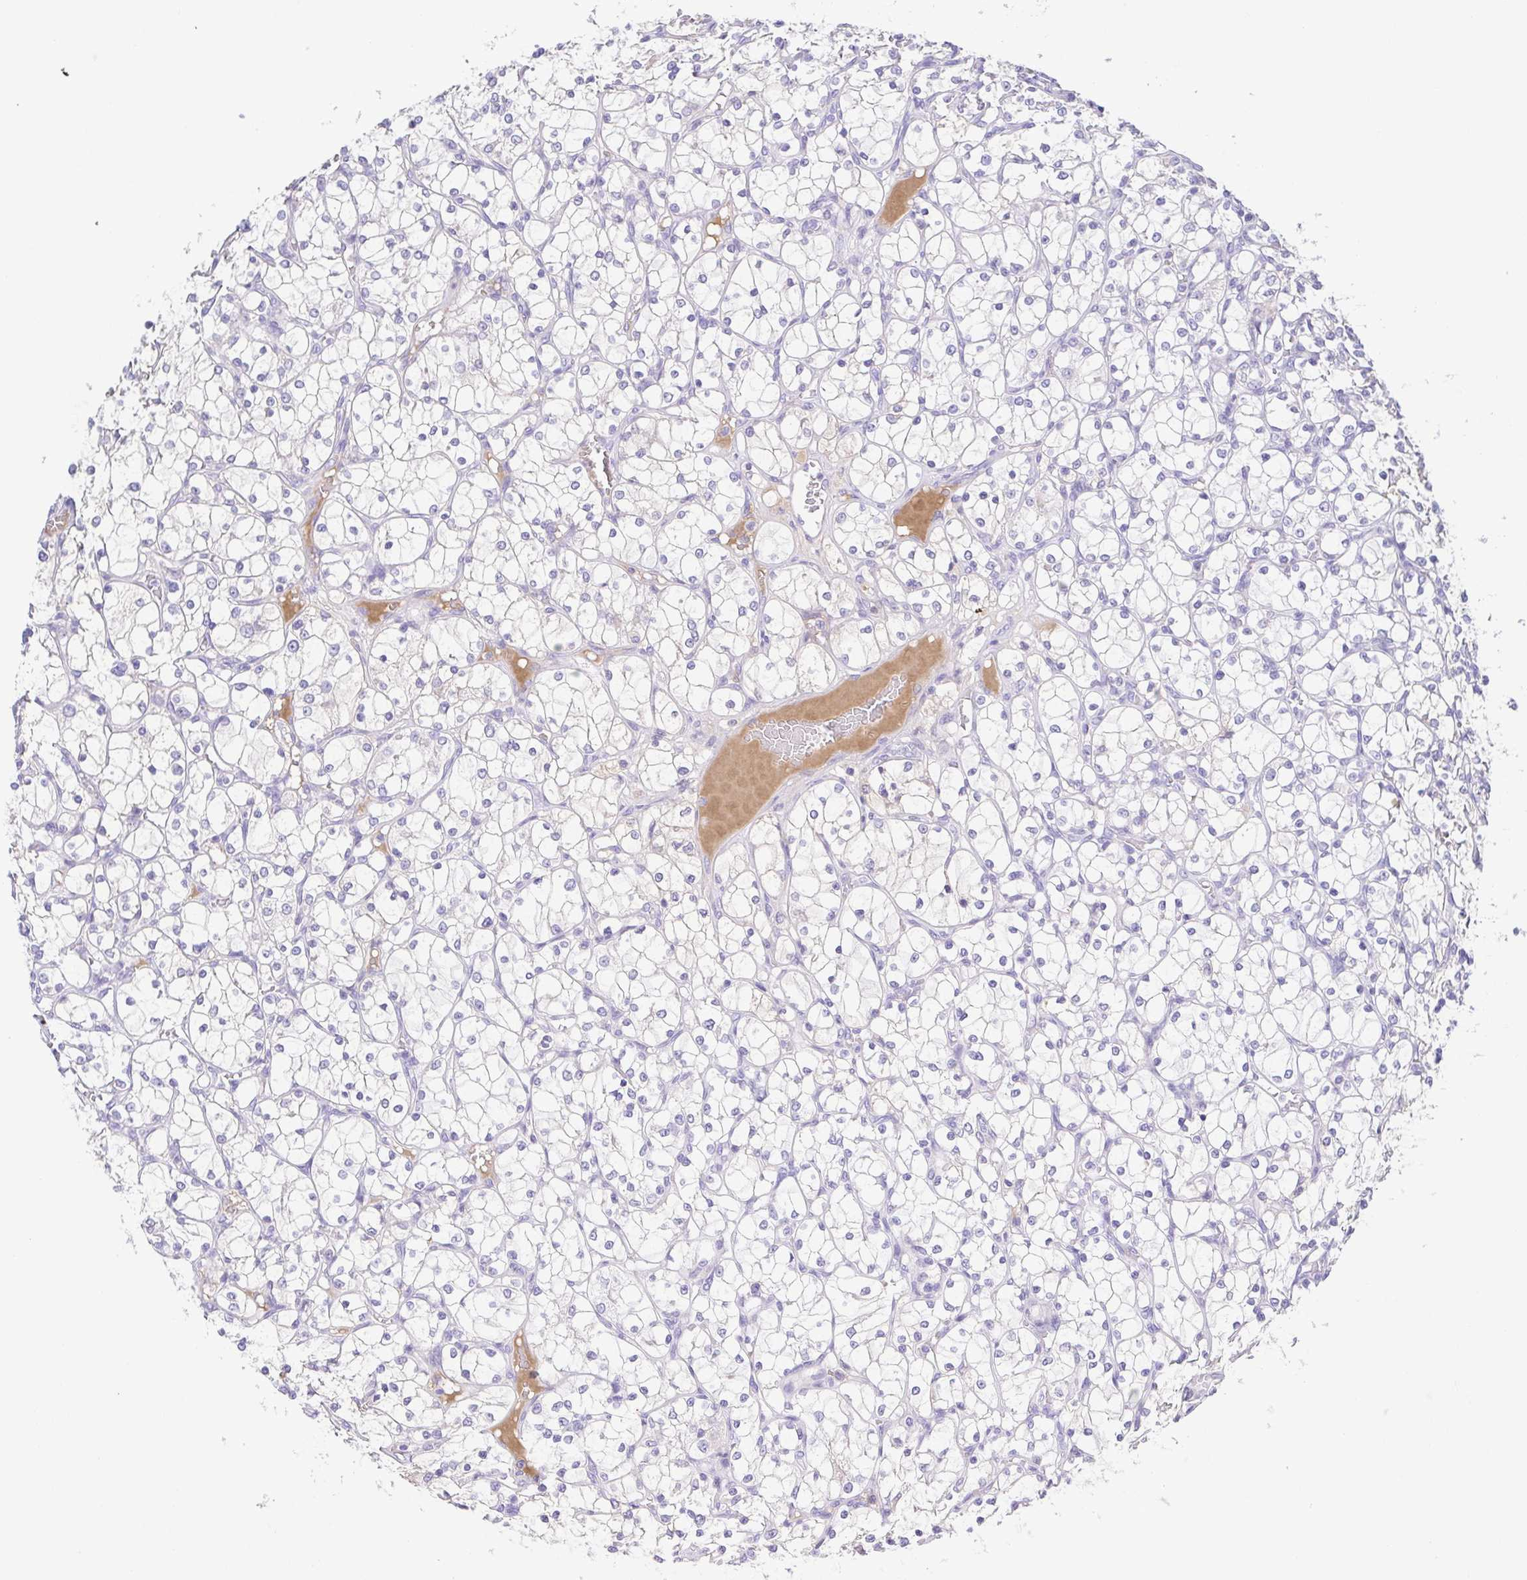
{"staining": {"intensity": "negative", "quantity": "none", "location": "none"}, "tissue": "renal cancer", "cell_type": "Tumor cells", "image_type": "cancer", "snomed": [{"axis": "morphology", "description": "Adenocarcinoma, NOS"}, {"axis": "topography", "description": "Kidney"}], "caption": "DAB (3,3'-diaminobenzidine) immunohistochemical staining of renal adenocarcinoma shows no significant expression in tumor cells.", "gene": "A1BG", "patient": {"sex": "female", "age": 69}}